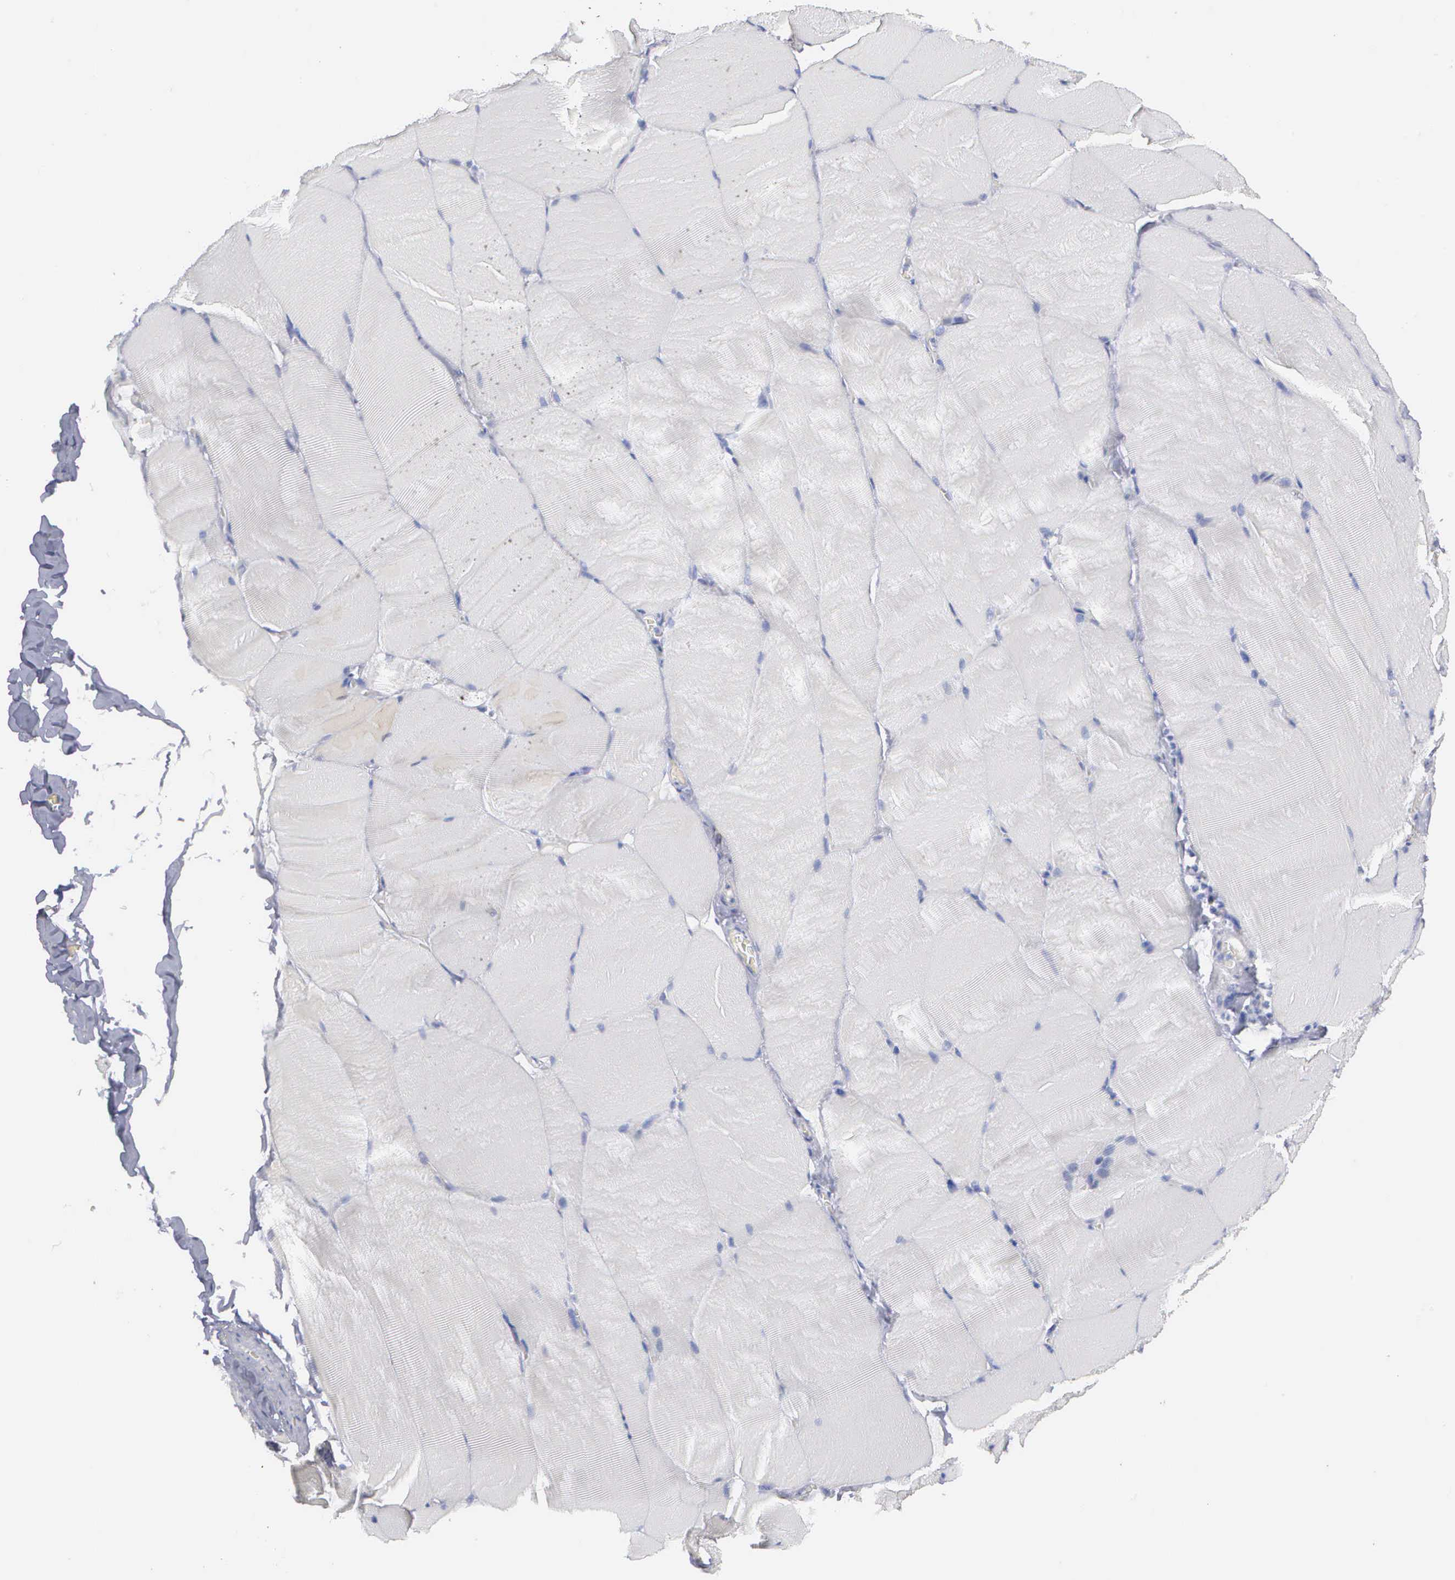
{"staining": {"intensity": "negative", "quantity": "none", "location": "none"}, "tissue": "skeletal muscle", "cell_type": "Myocytes", "image_type": "normal", "snomed": [{"axis": "morphology", "description": "Normal tissue, NOS"}, {"axis": "topography", "description": "Skeletal muscle"}], "caption": "The immunohistochemistry (IHC) micrograph has no significant staining in myocytes of skeletal muscle.", "gene": "CEP170B", "patient": {"sex": "male", "age": 71}}